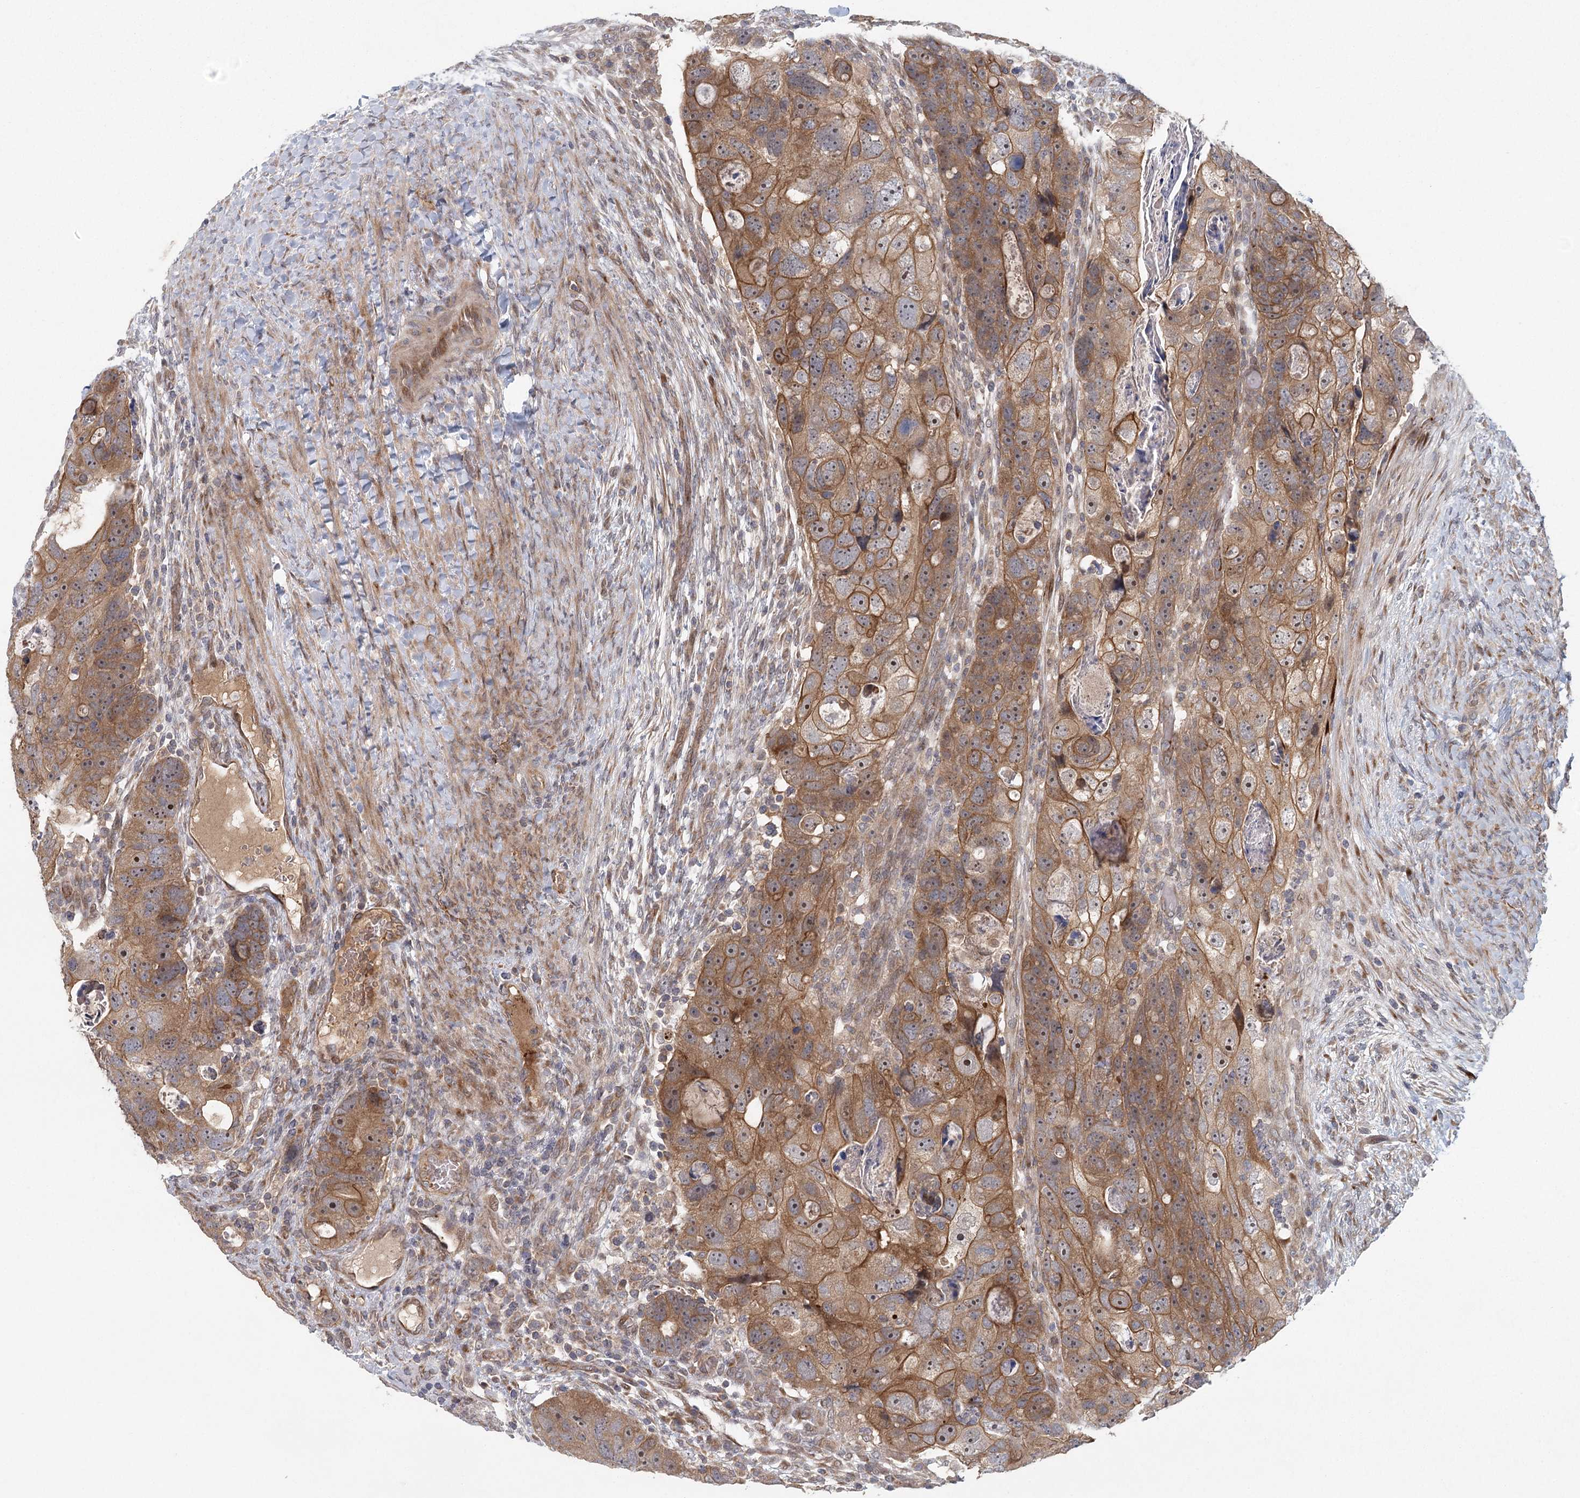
{"staining": {"intensity": "moderate", "quantity": ">75%", "location": "cytoplasmic/membranous,nuclear"}, "tissue": "colorectal cancer", "cell_type": "Tumor cells", "image_type": "cancer", "snomed": [{"axis": "morphology", "description": "Adenocarcinoma, NOS"}, {"axis": "topography", "description": "Rectum"}], "caption": "Immunohistochemical staining of human colorectal cancer (adenocarcinoma) displays medium levels of moderate cytoplasmic/membranous and nuclear protein expression in approximately >75% of tumor cells.", "gene": "LRRC14B", "patient": {"sex": "male", "age": 59}}